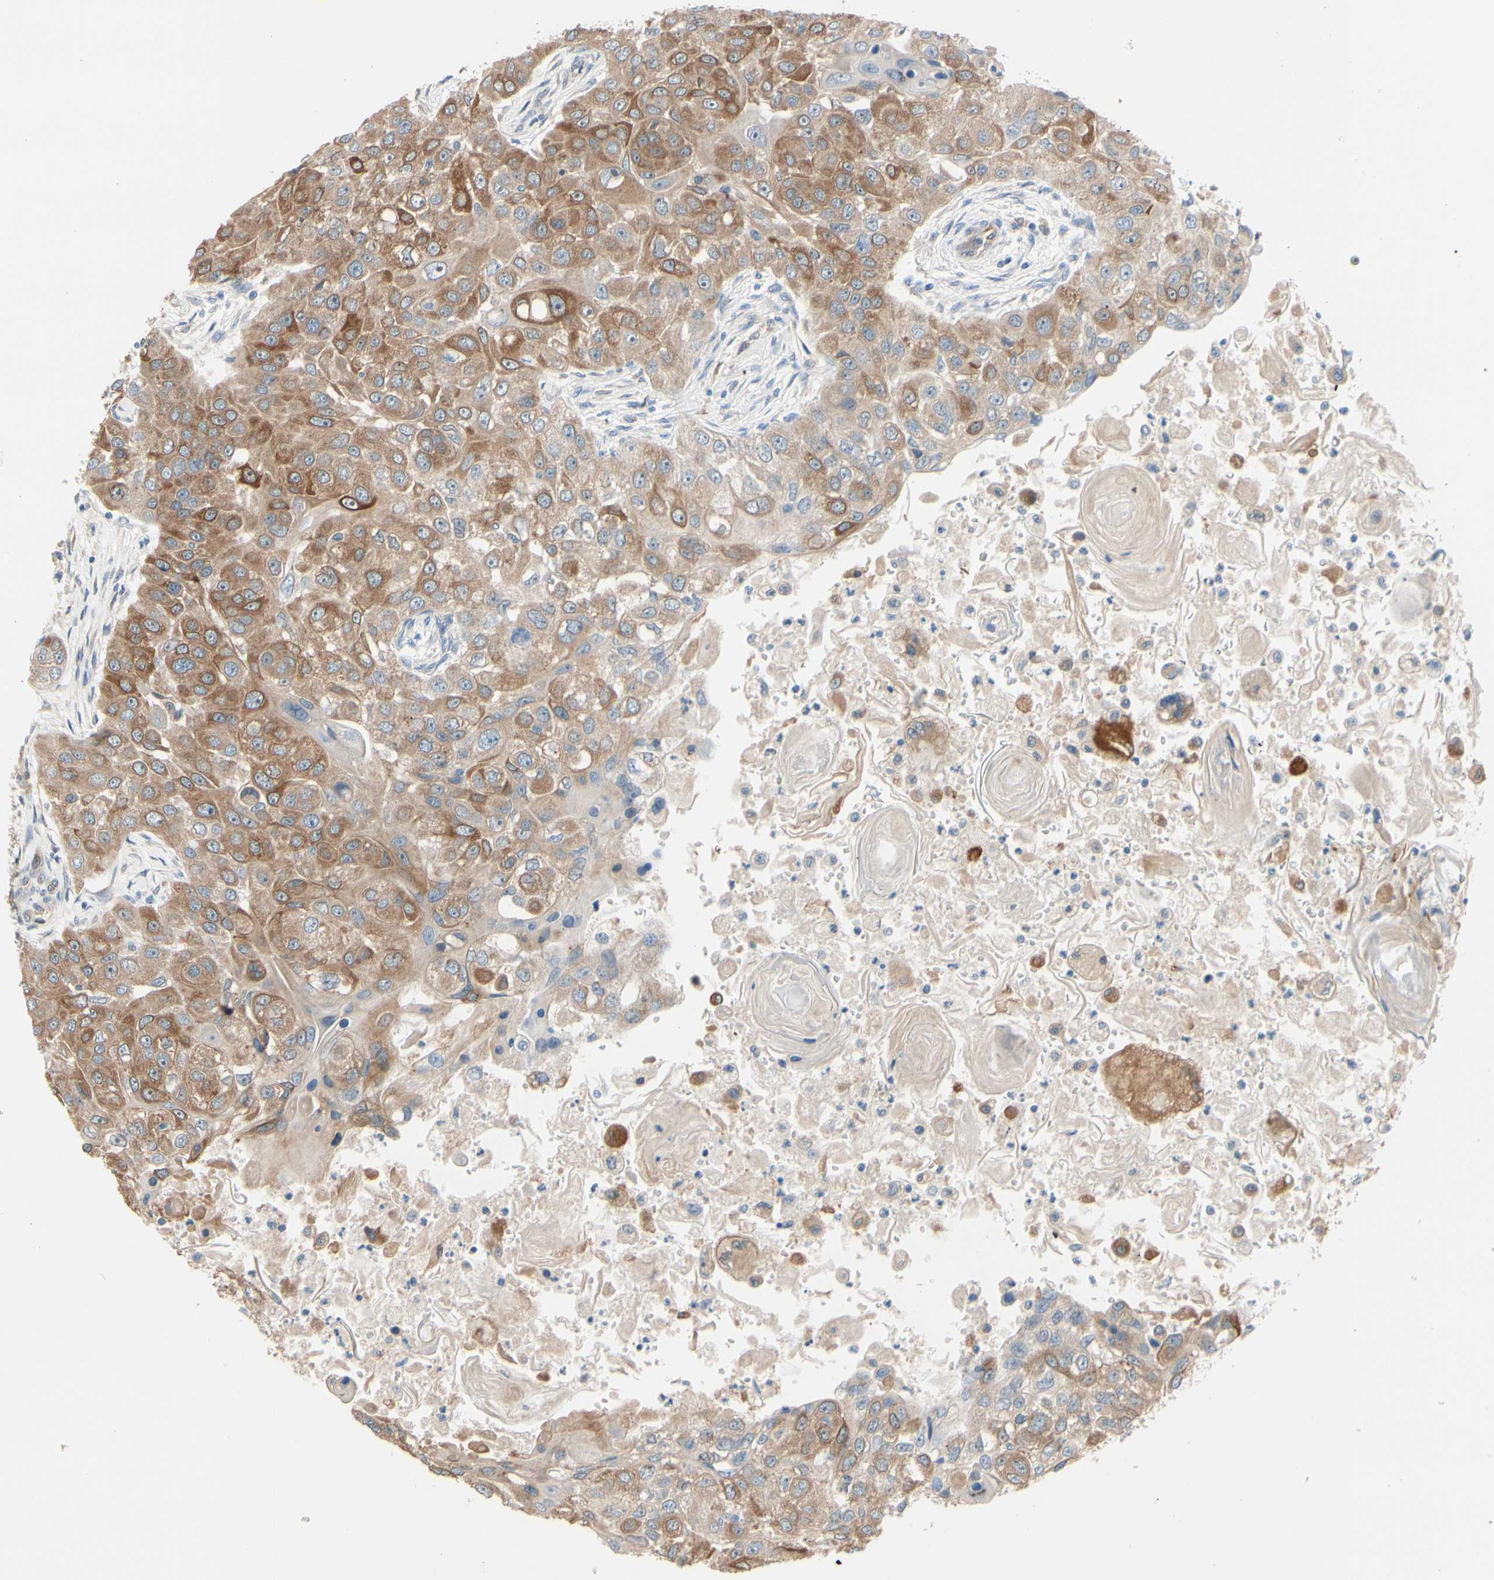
{"staining": {"intensity": "moderate", "quantity": ">75%", "location": "cytoplasmic/membranous"}, "tissue": "head and neck cancer", "cell_type": "Tumor cells", "image_type": "cancer", "snomed": [{"axis": "morphology", "description": "Normal tissue, NOS"}, {"axis": "morphology", "description": "Squamous cell carcinoma, NOS"}, {"axis": "topography", "description": "Skeletal muscle"}, {"axis": "topography", "description": "Head-Neck"}], "caption": "Protein staining shows moderate cytoplasmic/membranous staining in about >75% of tumor cells in head and neck squamous cell carcinoma.", "gene": "PRXL2A", "patient": {"sex": "male", "age": 51}}